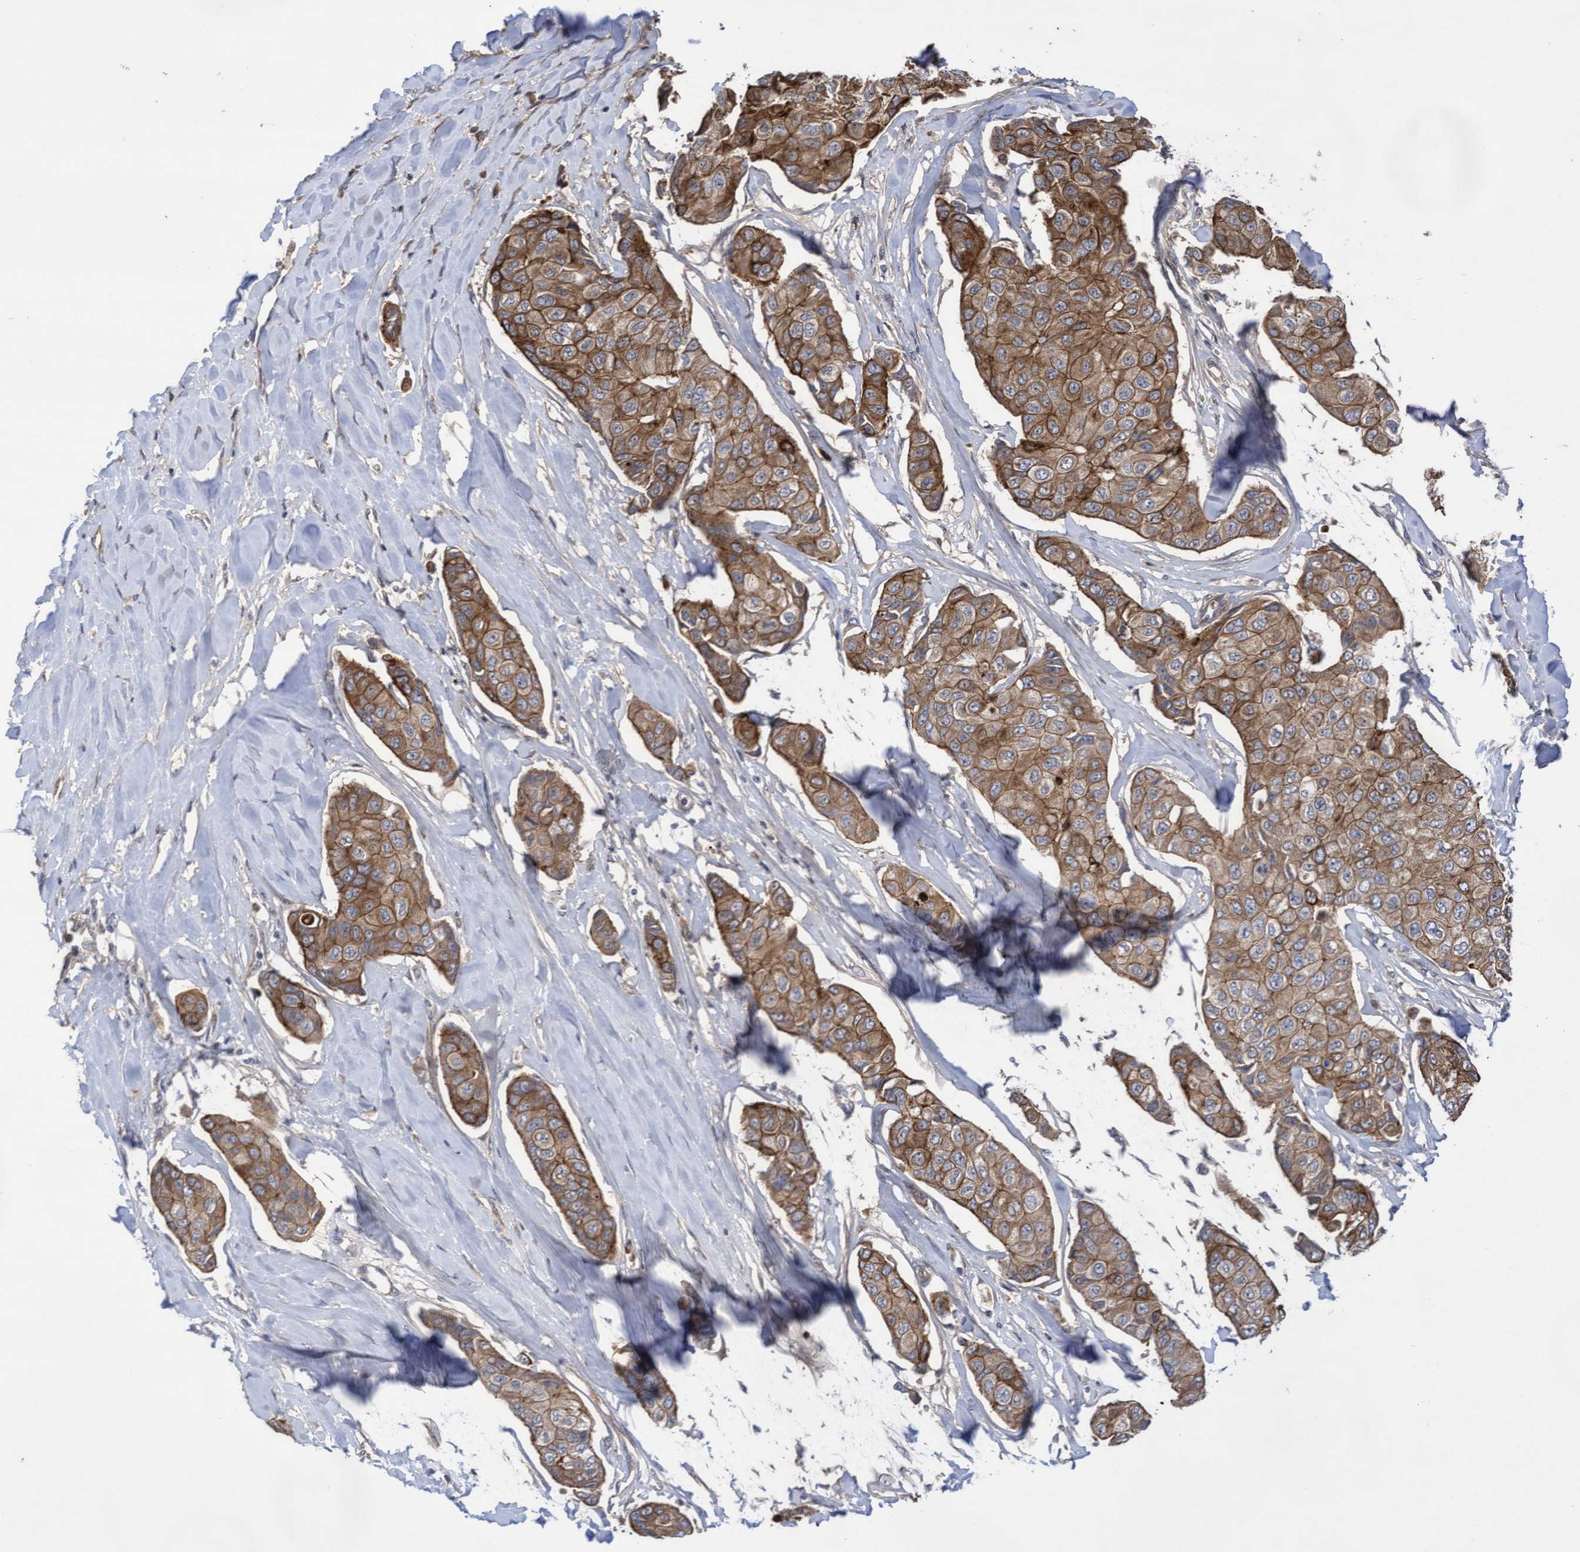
{"staining": {"intensity": "moderate", "quantity": ">75%", "location": "cytoplasmic/membranous"}, "tissue": "breast cancer", "cell_type": "Tumor cells", "image_type": "cancer", "snomed": [{"axis": "morphology", "description": "Duct carcinoma"}, {"axis": "topography", "description": "Breast"}], "caption": "A brown stain highlights moderate cytoplasmic/membranous staining of a protein in breast cancer tumor cells.", "gene": "COBL", "patient": {"sex": "female", "age": 80}}